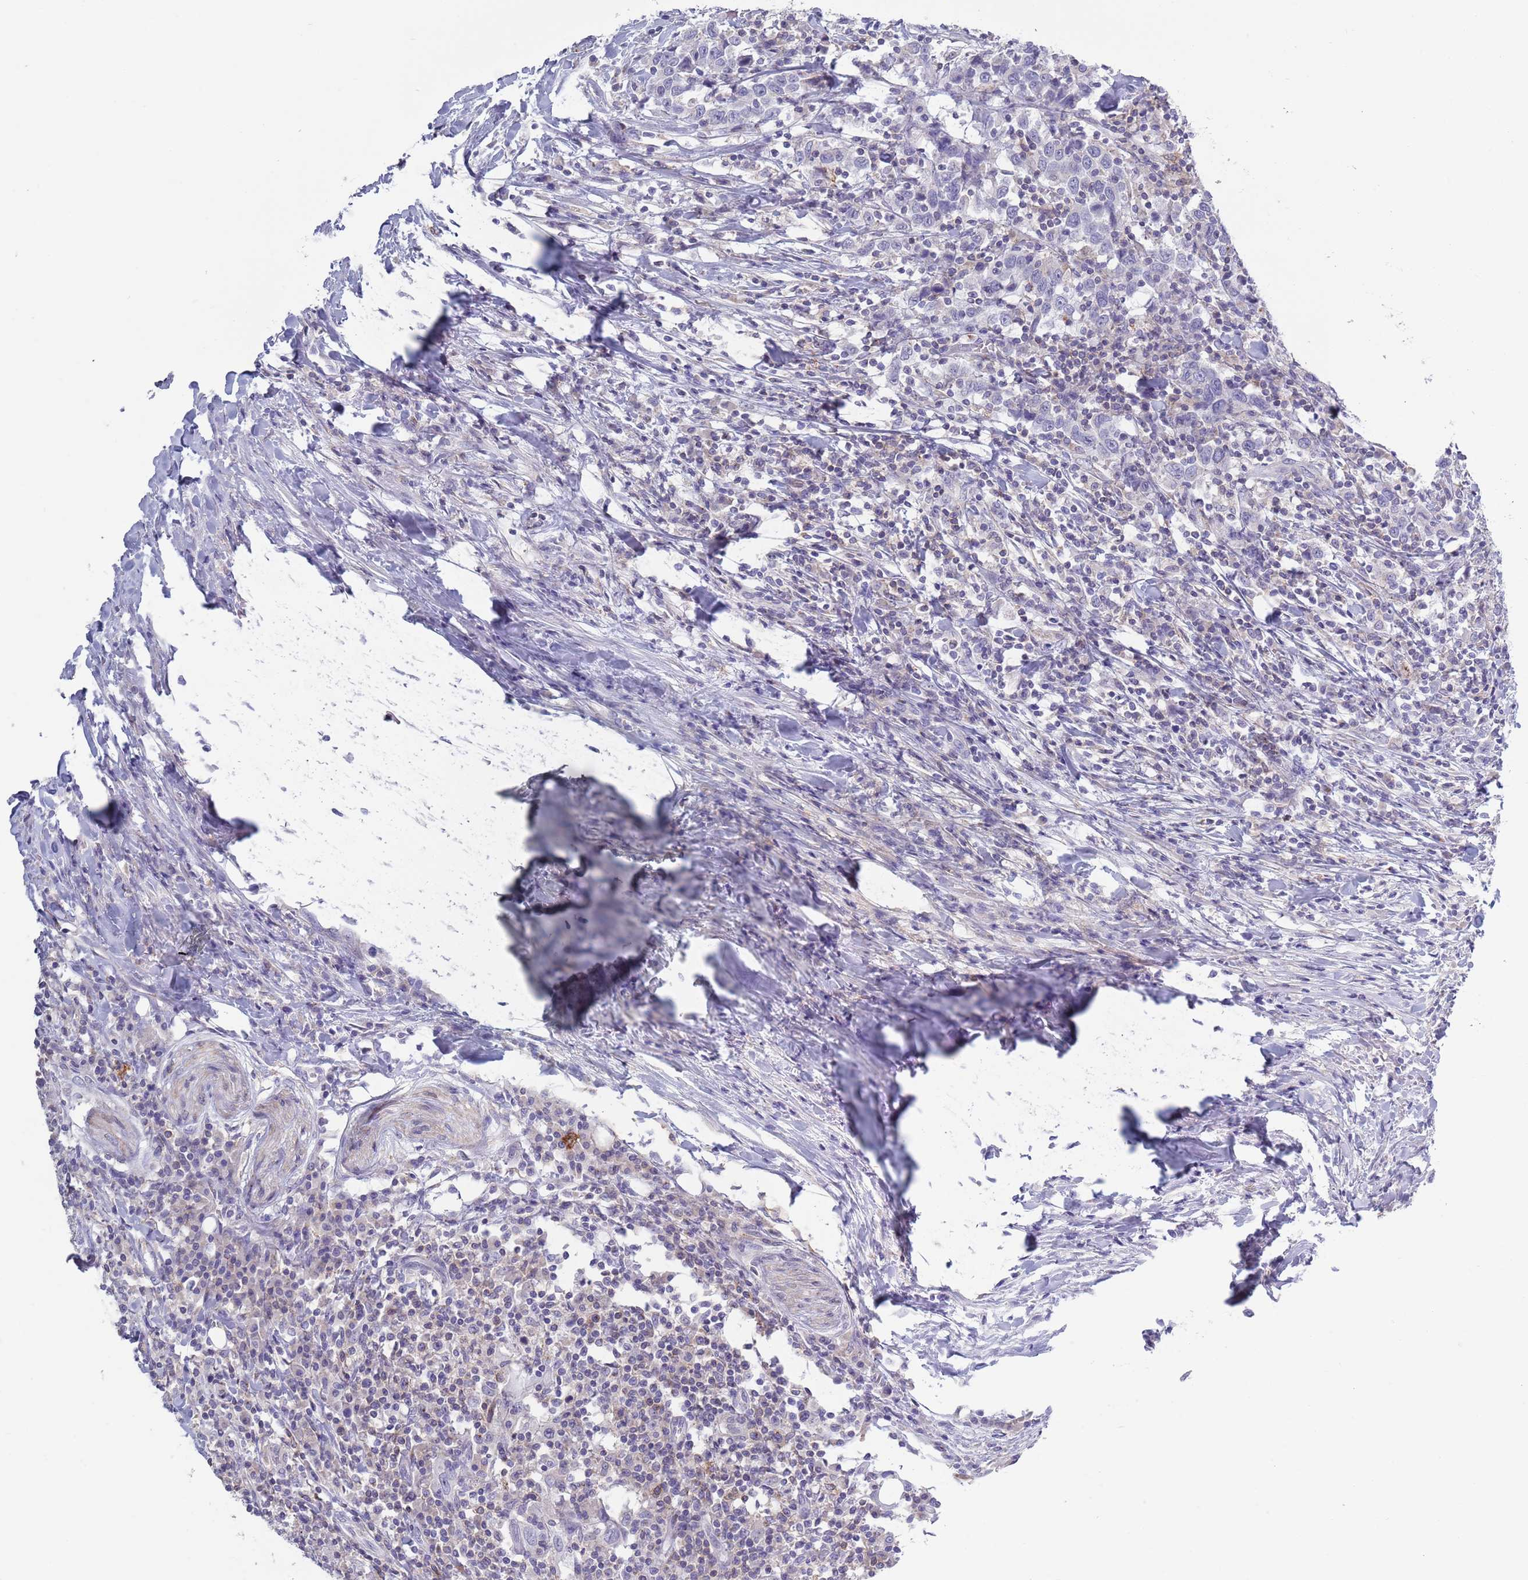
{"staining": {"intensity": "negative", "quantity": "none", "location": "none"}, "tissue": "urothelial cancer", "cell_type": "Tumor cells", "image_type": "cancer", "snomed": [{"axis": "morphology", "description": "Urothelial carcinoma, High grade"}, {"axis": "topography", "description": "Urinary bladder"}], "caption": "High magnification brightfield microscopy of urothelial cancer stained with DAB (brown) and counterstained with hematoxylin (blue): tumor cells show no significant positivity. Brightfield microscopy of immunohistochemistry (IHC) stained with DAB (3,3'-diaminobenzidine) (brown) and hematoxylin (blue), captured at high magnification.", "gene": "ACSBG1", "patient": {"sex": "male", "age": 61}}